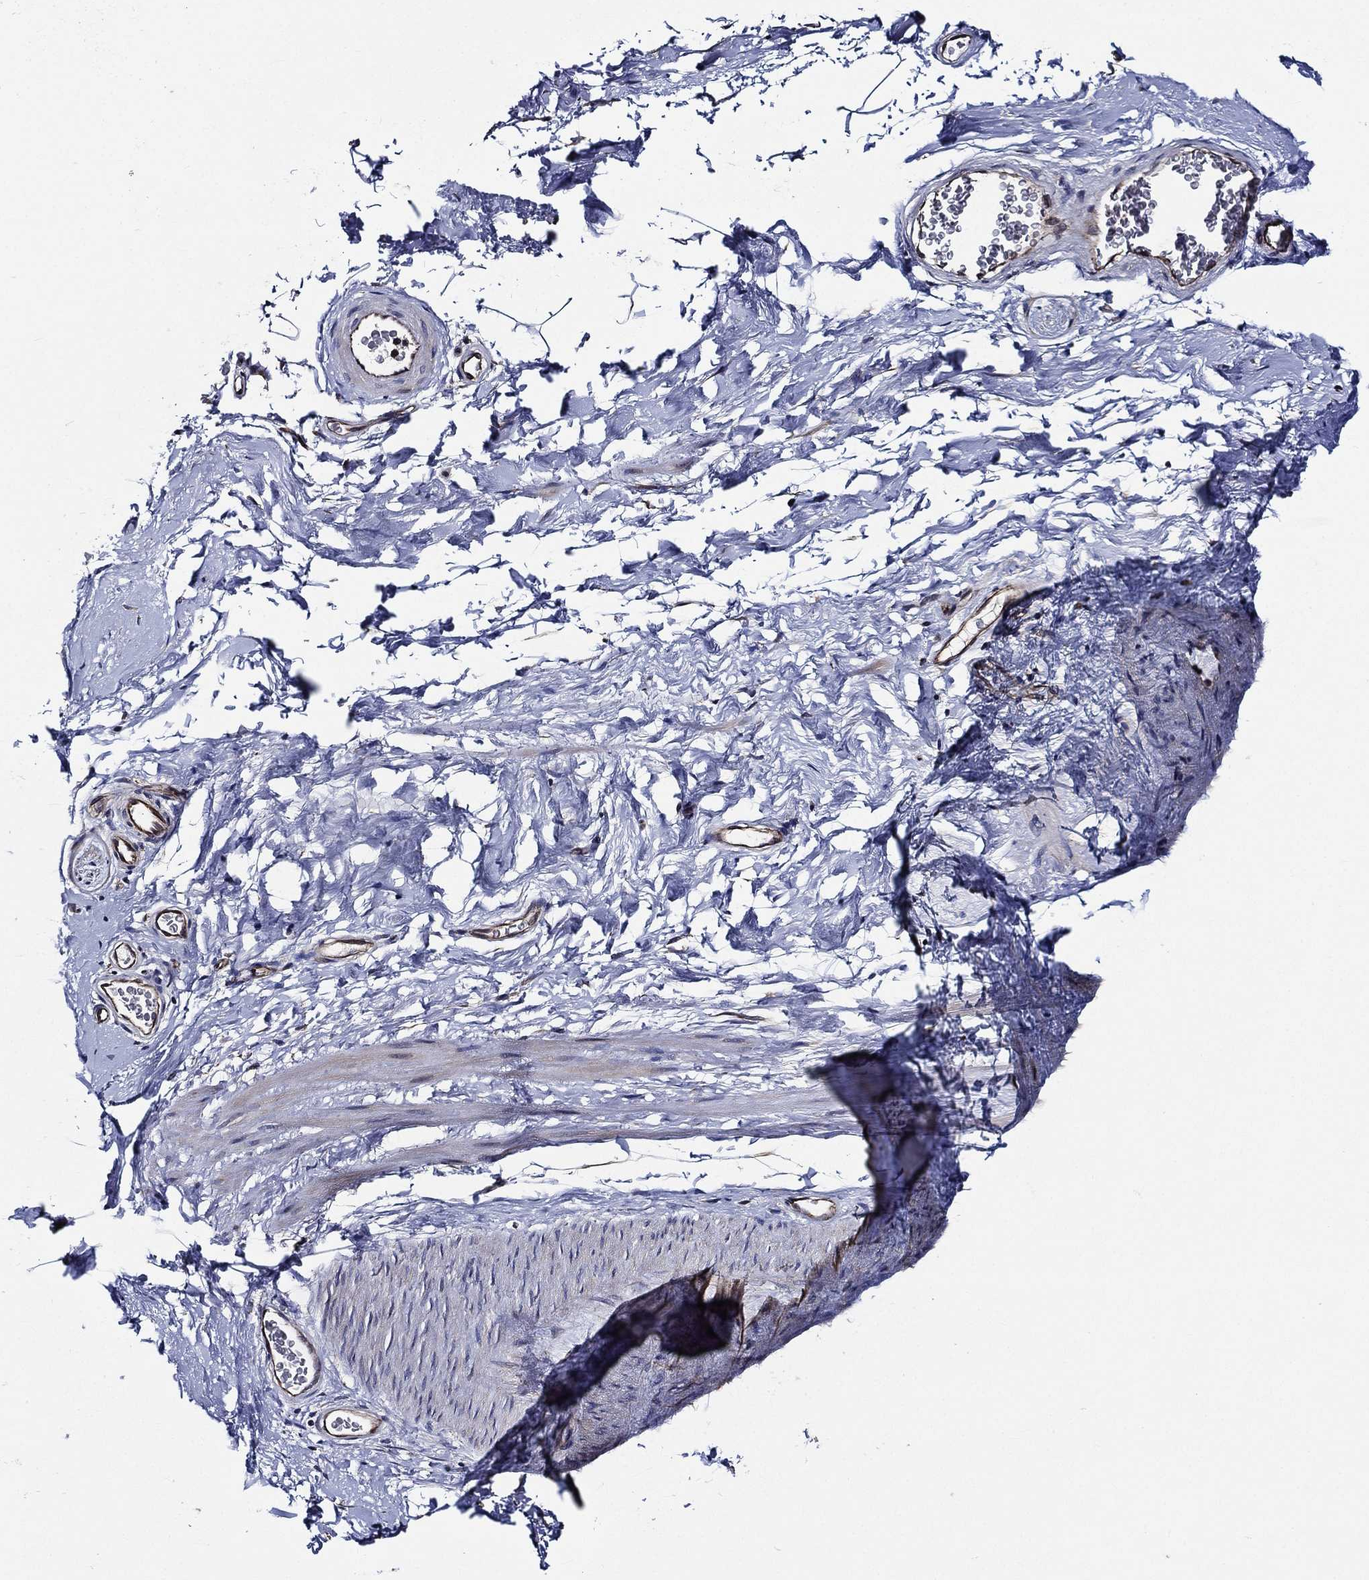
{"staining": {"intensity": "negative", "quantity": "none", "location": "none"}, "tissue": "adipose tissue", "cell_type": "Adipocytes", "image_type": "normal", "snomed": [{"axis": "morphology", "description": "Normal tissue, NOS"}, {"axis": "topography", "description": "Soft tissue"}, {"axis": "topography", "description": "Vascular tissue"}], "caption": "IHC histopathology image of benign human adipose tissue stained for a protein (brown), which displays no staining in adipocytes.", "gene": "KIF20B", "patient": {"sex": "male", "age": 41}}